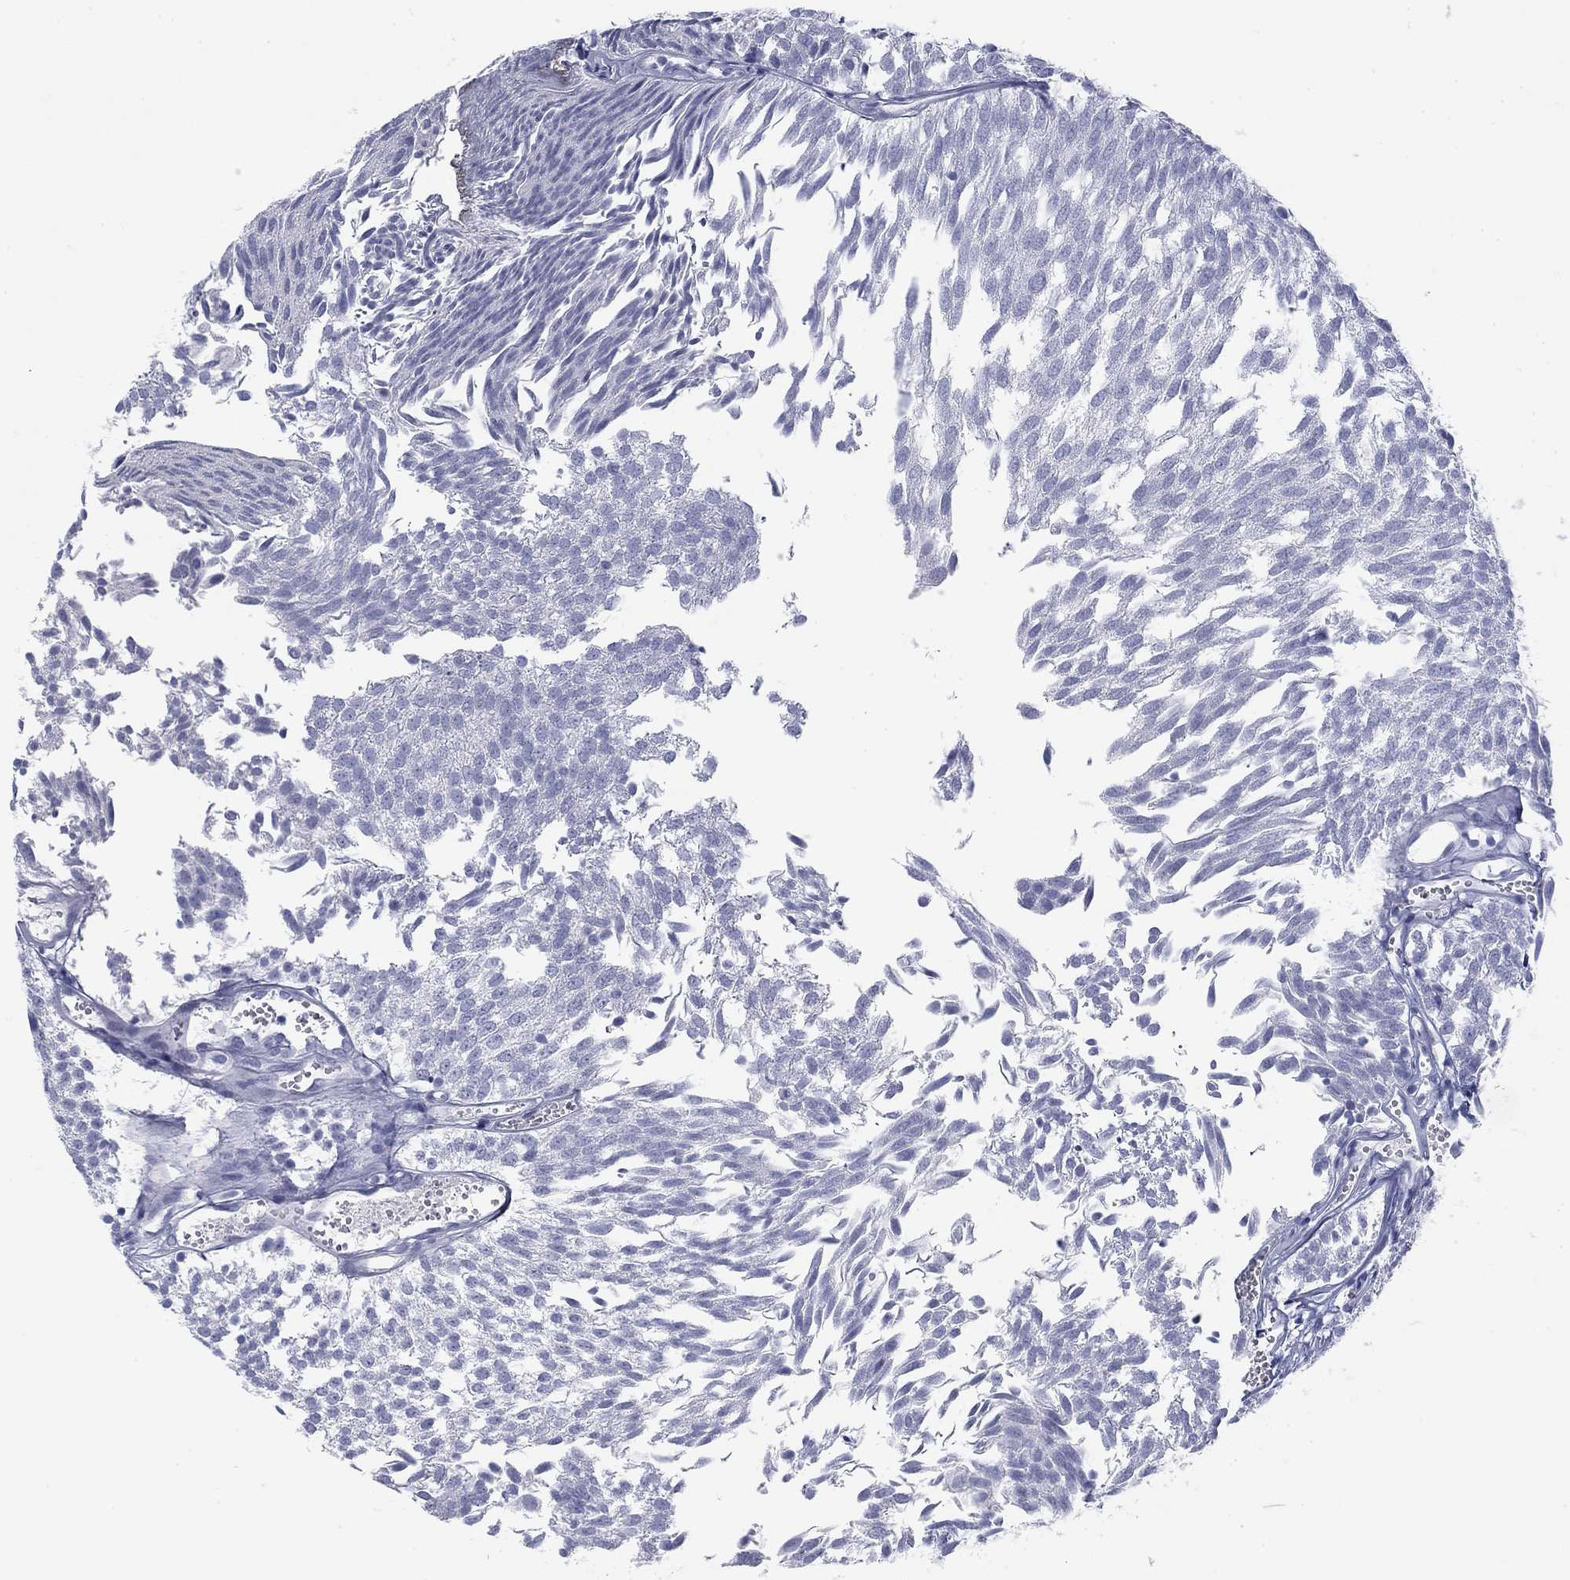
{"staining": {"intensity": "negative", "quantity": "none", "location": "none"}, "tissue": "urothelial cancer", "cell_type": "Tumor cells", "image_type": "cancer", "snomed": [{"axis": "morphology", "description": "Urothelial carcinoma, Low grade"}, {"axis": "topography", "description": "Urinary bladder"}], "caption": "Low-grade urothelial carcinoma was stained to show a protein in brown. There is no significant positivity in tumor cells.", "gene": "CALB1", "patient": {"sex": "male", "age": 52}}